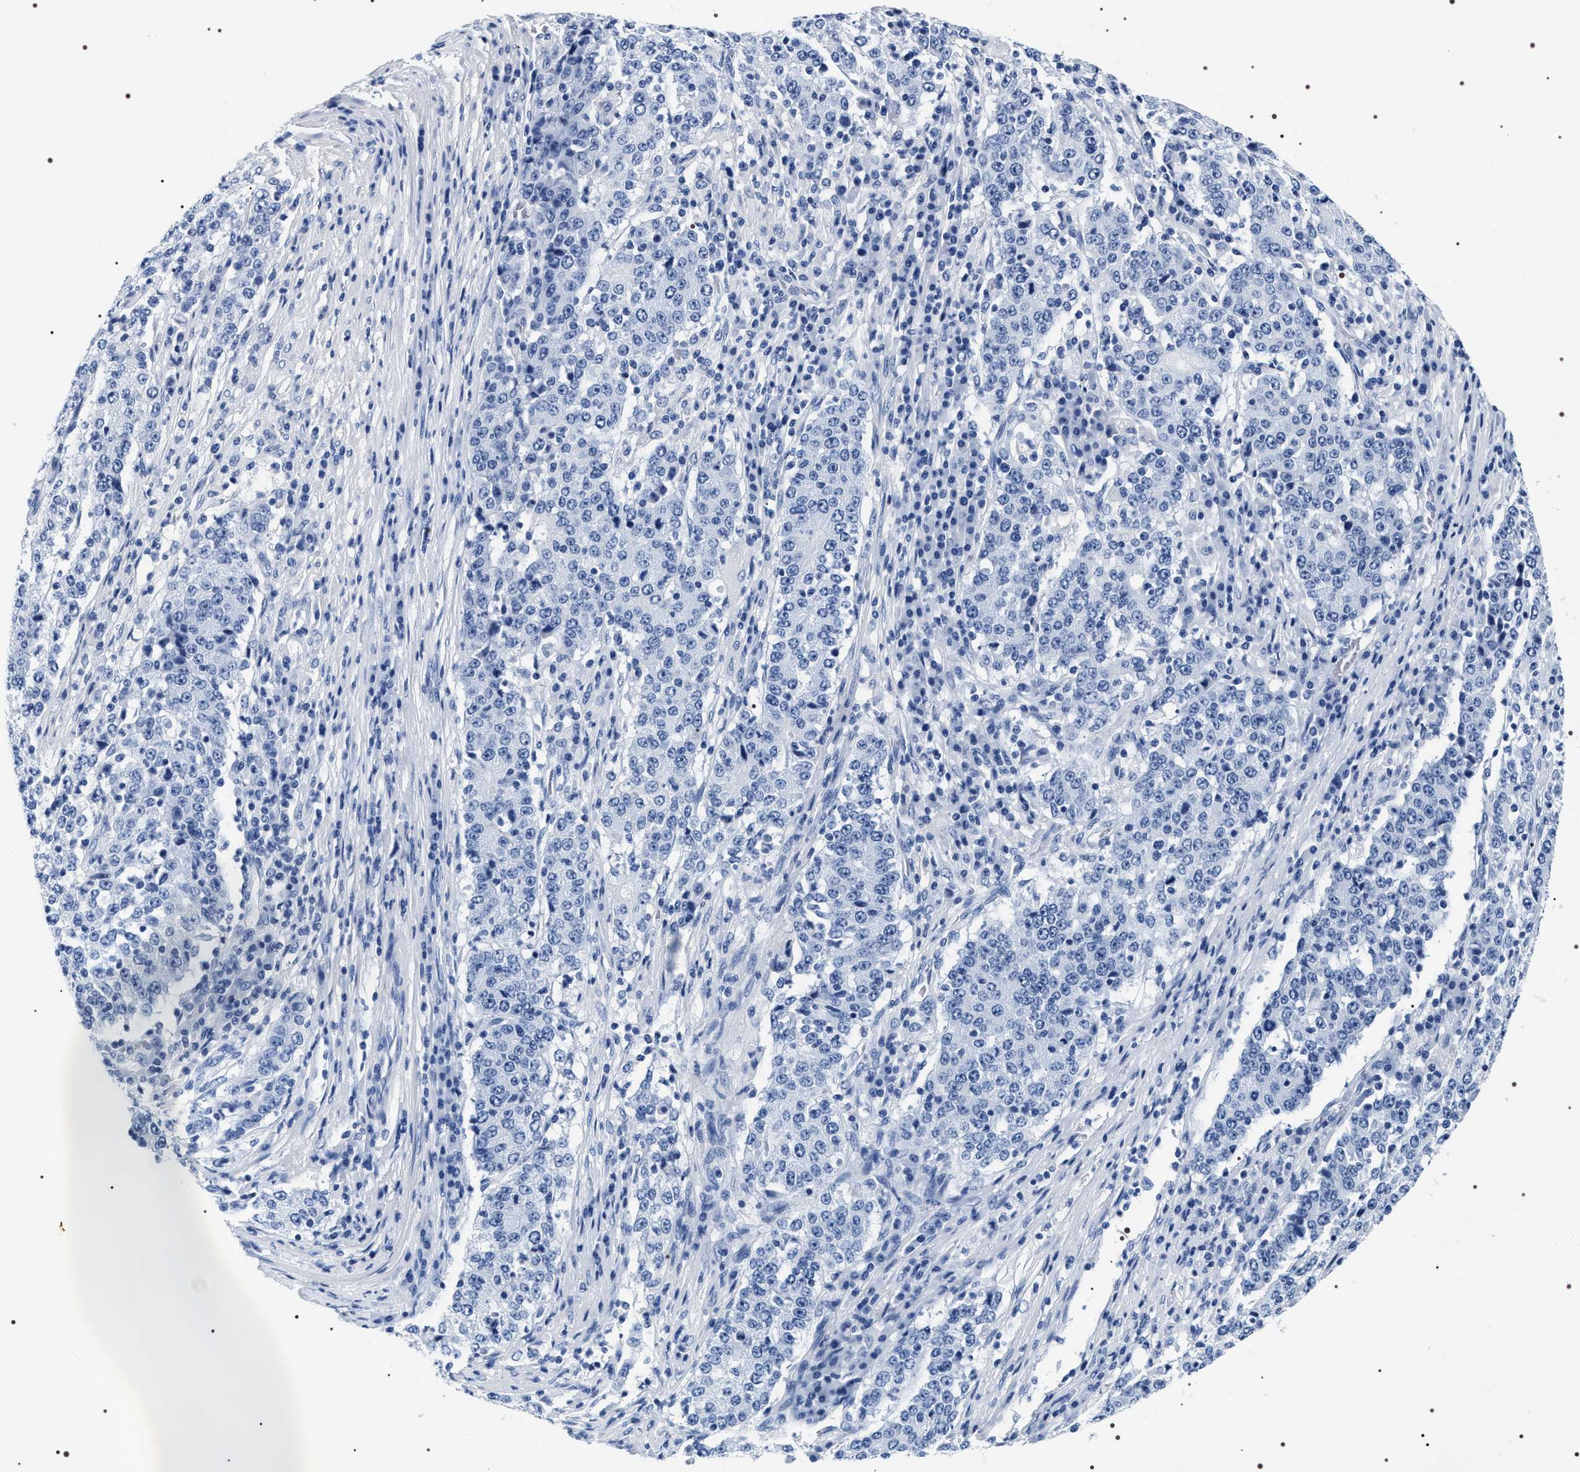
{"staining": {"intensity": "negative", "quantity": "none", "location": "none"}, "tissue": "stomach cancer", "cell_type": "Tumor cells", "image_type": "cancer", "snomed": [{"axis": "morphology", "description": "Adenocarcinoma, NOS"}, {"axis": "topography", "description": "Stomach"}], "caption": "Tumor cells show no significant staining in stomach cancer.", "gene": "ADH4", "patient": {"sex": "male", "age": 59}}